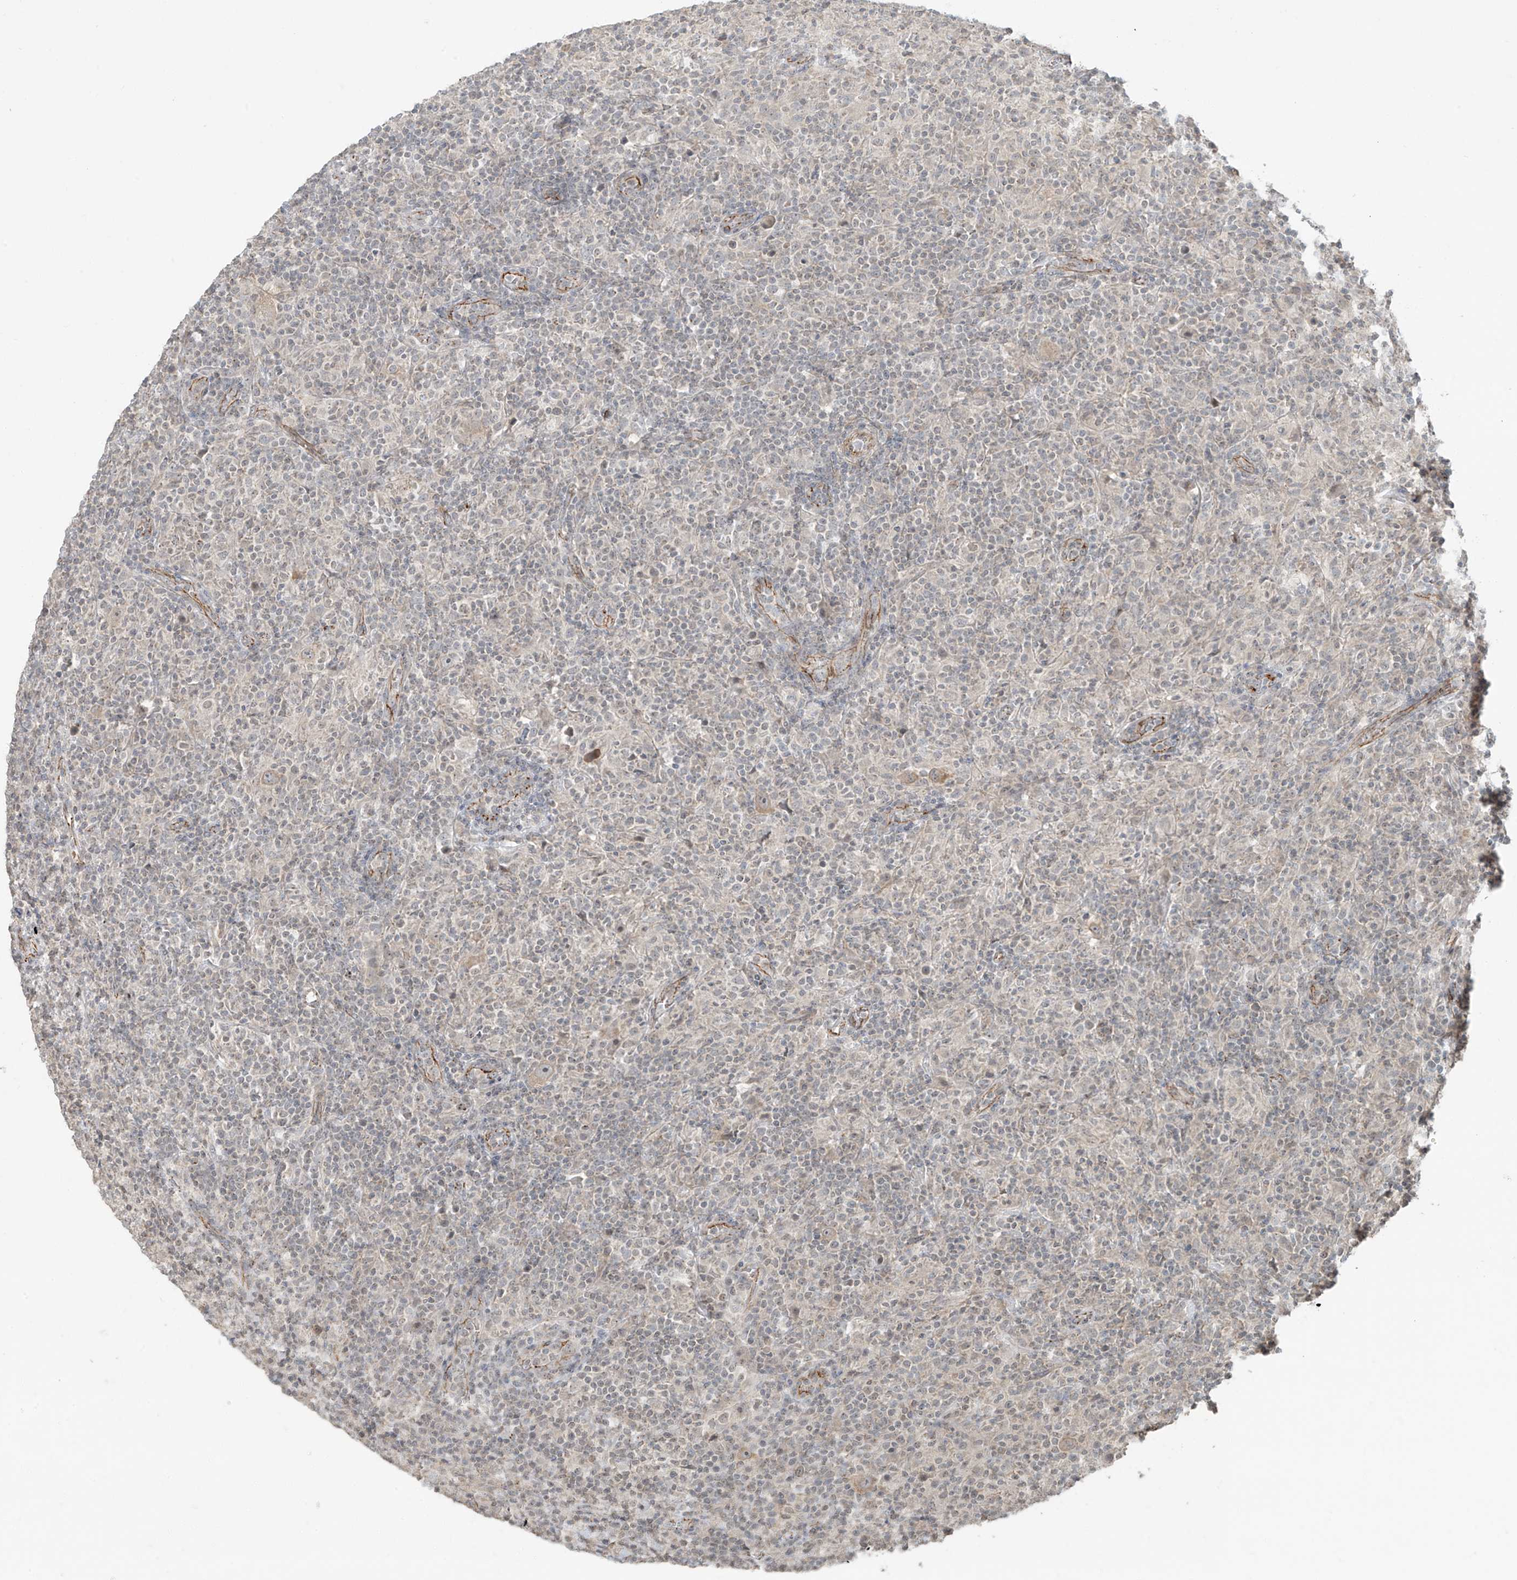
{"staining": {"intensity": "weak", "quantity": "25%-75%", "location": "cytoplasmic/membranous"}, "tissue": "lymphoma", "cell_type": "Tumor cells", "image_type": "cancer", "snomed": [{"axis": "morphology", "description": "Hodgkin's disease, NOS"}, {"axis": "topography", "description": "Lymph node"}], "caption": "A brown stain labels weak cytoplasmic/membranous expression of a protein in lymphoma tumor cells.", "gene": "ZNF16", "patient": {"sex": "male", "age": 70}}